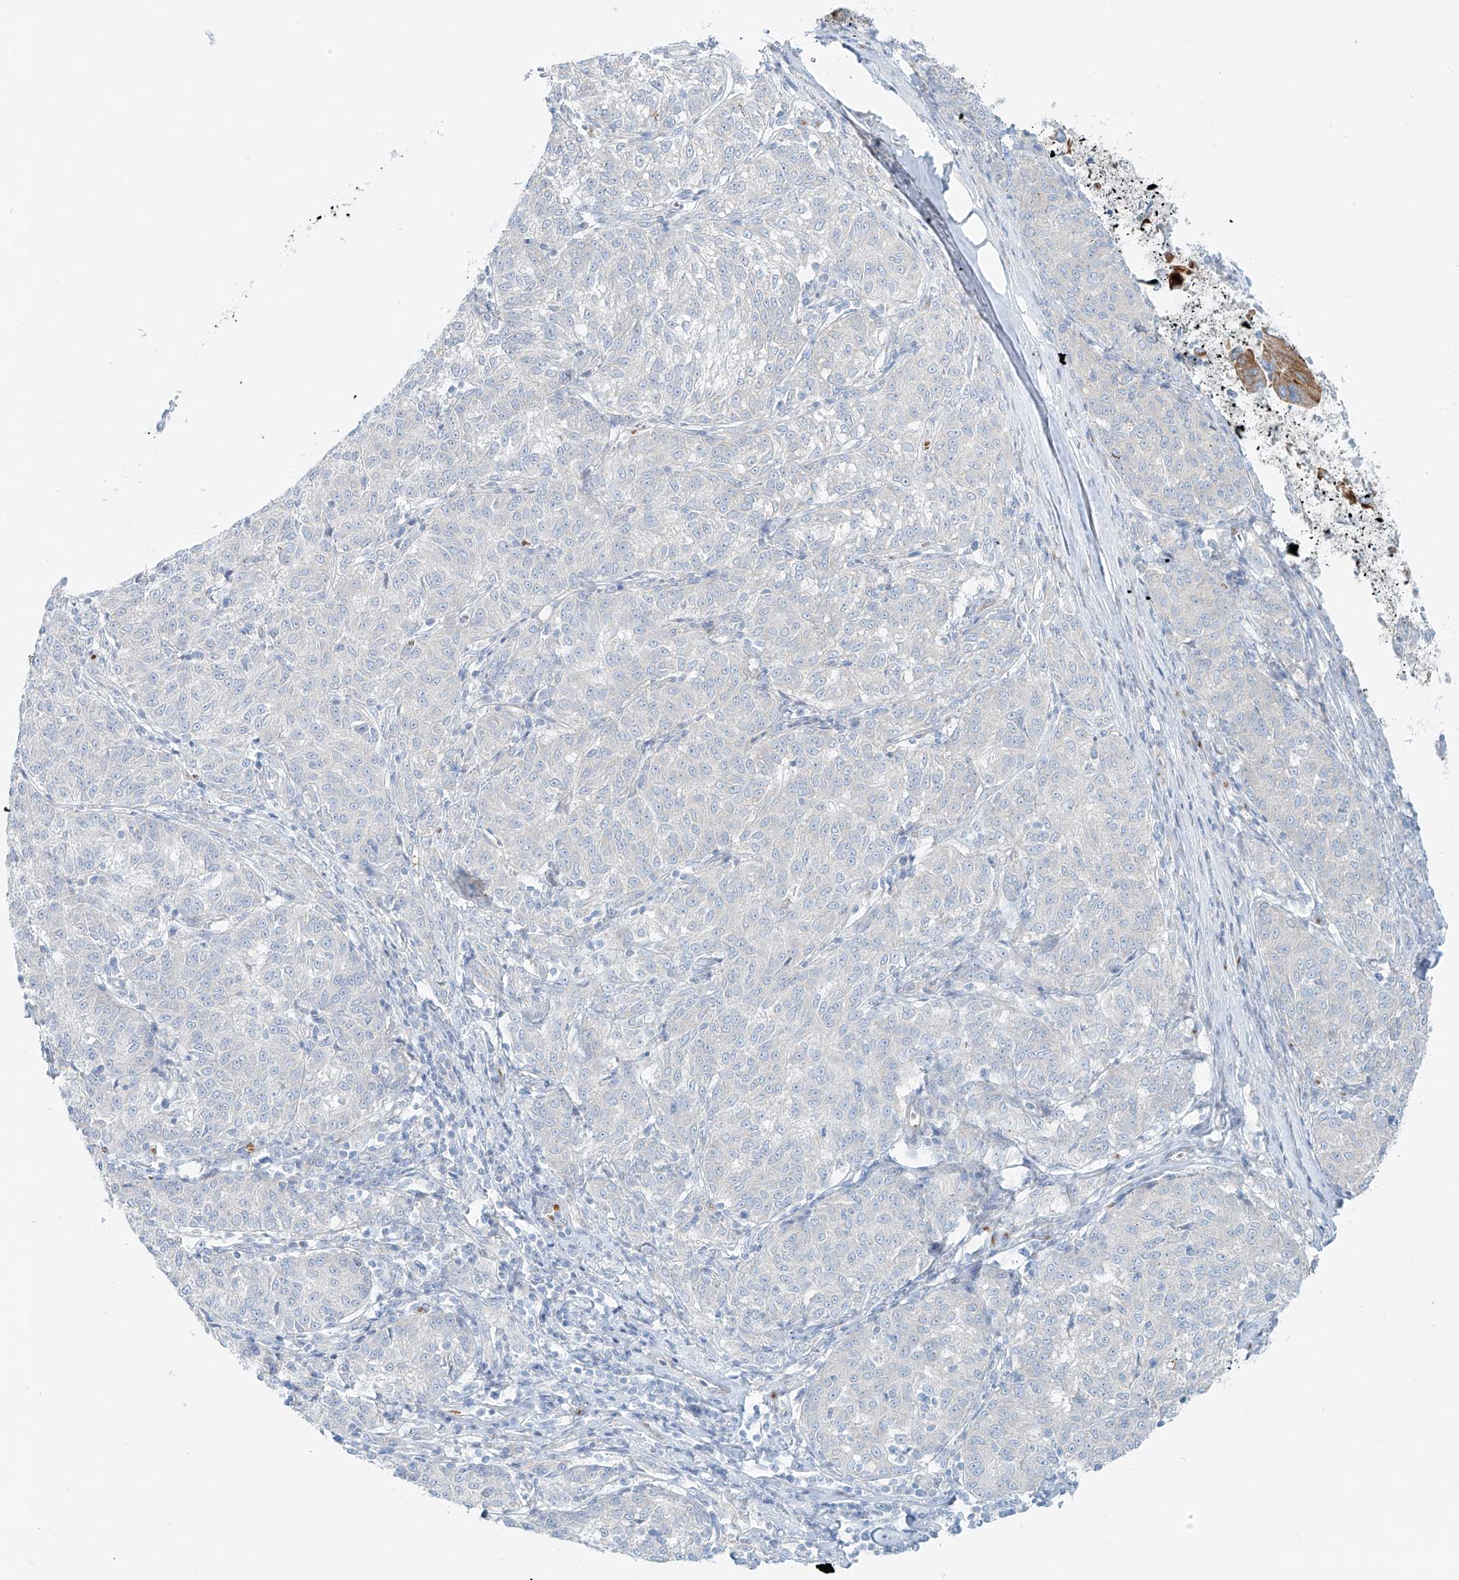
{"staining": {"intensity": "negative", "quantity": "none", "location": "none"}, "tissue": "melanoma", "cell_type": "Tumor cells", "image_type": "cancer", "snomed": [{"axis": "morphology", "description": "Malignant melanoma, NOS"}, {"axis": "topography", "description": "Skin"}], "caption": "Melanoma was stained to show a protein in brown. There is no significant staining in tumor cells.", "gene": "EIPR1", "patient": {"sex": "female", "age": 72}}